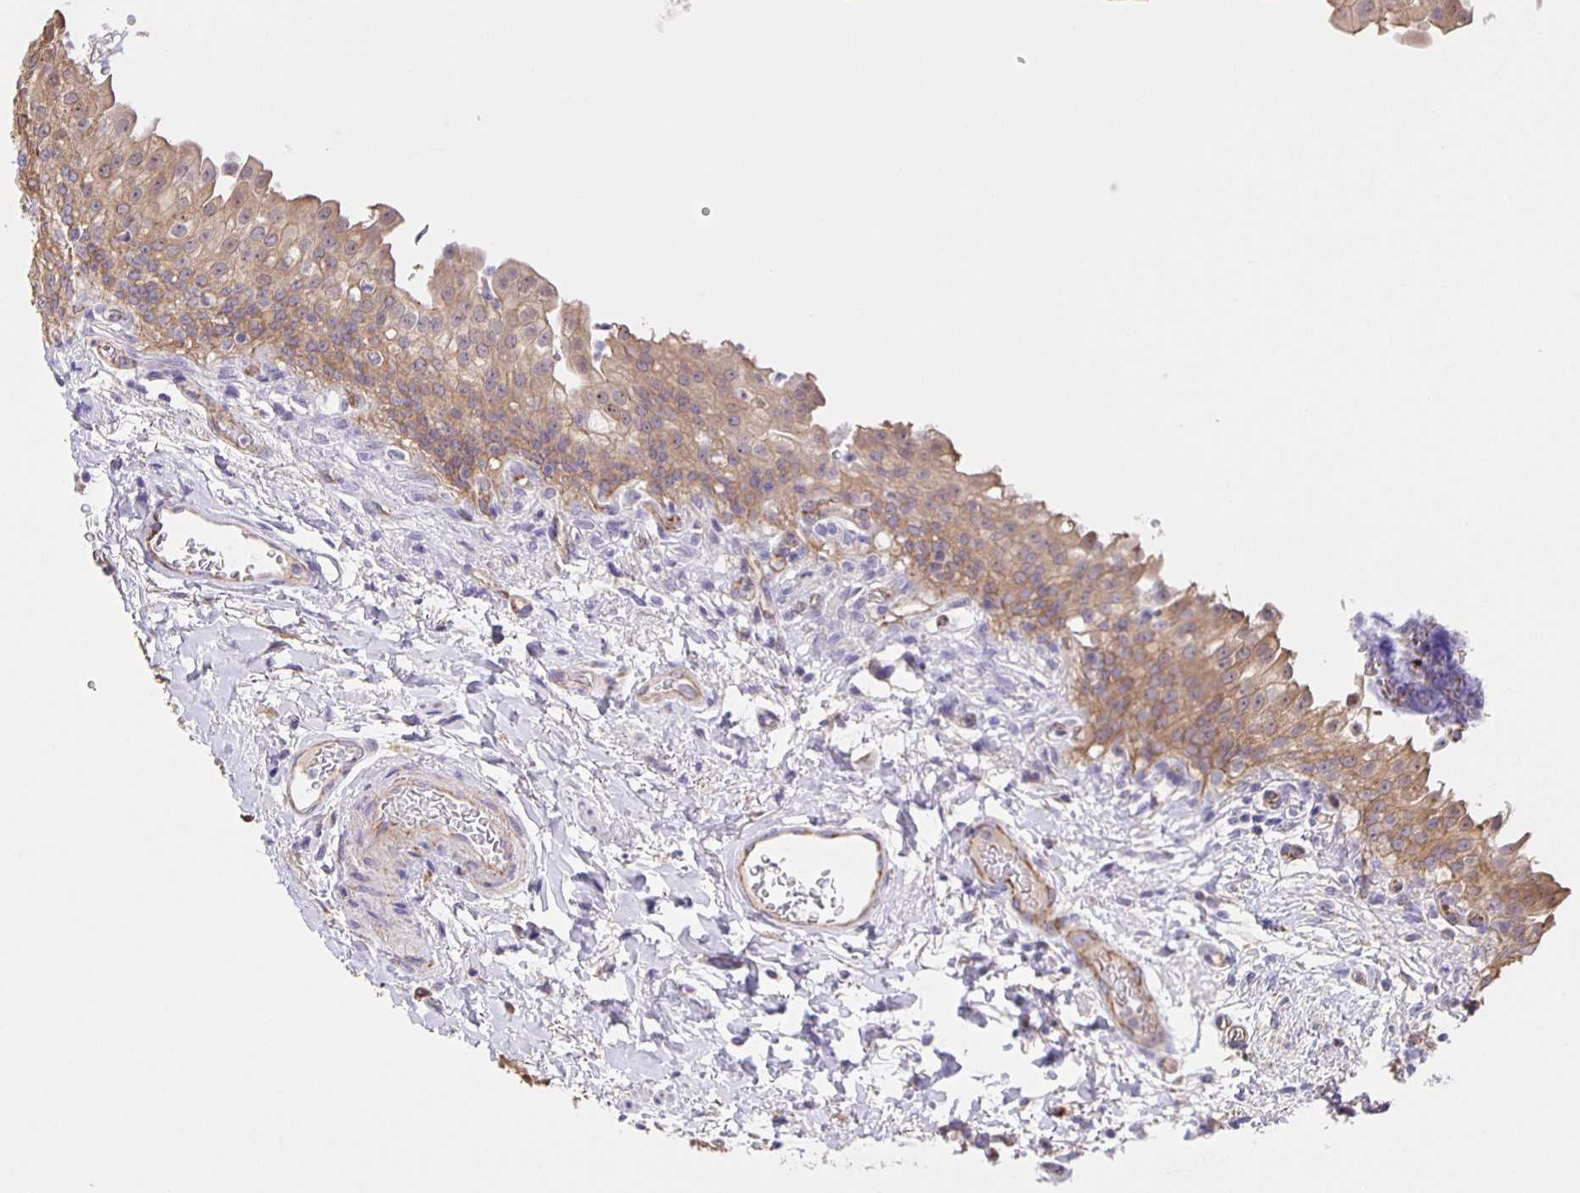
{"staining": {"intensity": "moderate", "quantity": ">75%", "location": "cytoplasmic/membranous"}, "tissue": "urinary bladder", "cell_type": "Urothelial cells", "image_type": "normal", "snomed": [{"axis": "morphology", "description": "Normal tissue, NOS"}, {"axis": "topography", "description": "Urinary bladder"}, {"axis": "topography", "description": "Peripheral nerve tissue"}], "caption": "Urothelial cells display medium levels of moderate cytoplasmic/membranous staining in approximately >75% of cells in unremarkable urinary bladder. (DAB = brown stain, brightfield microscopy at high magnification).", "gene": "JMJD4", "patient": {"sex": "female", "age": 60}}